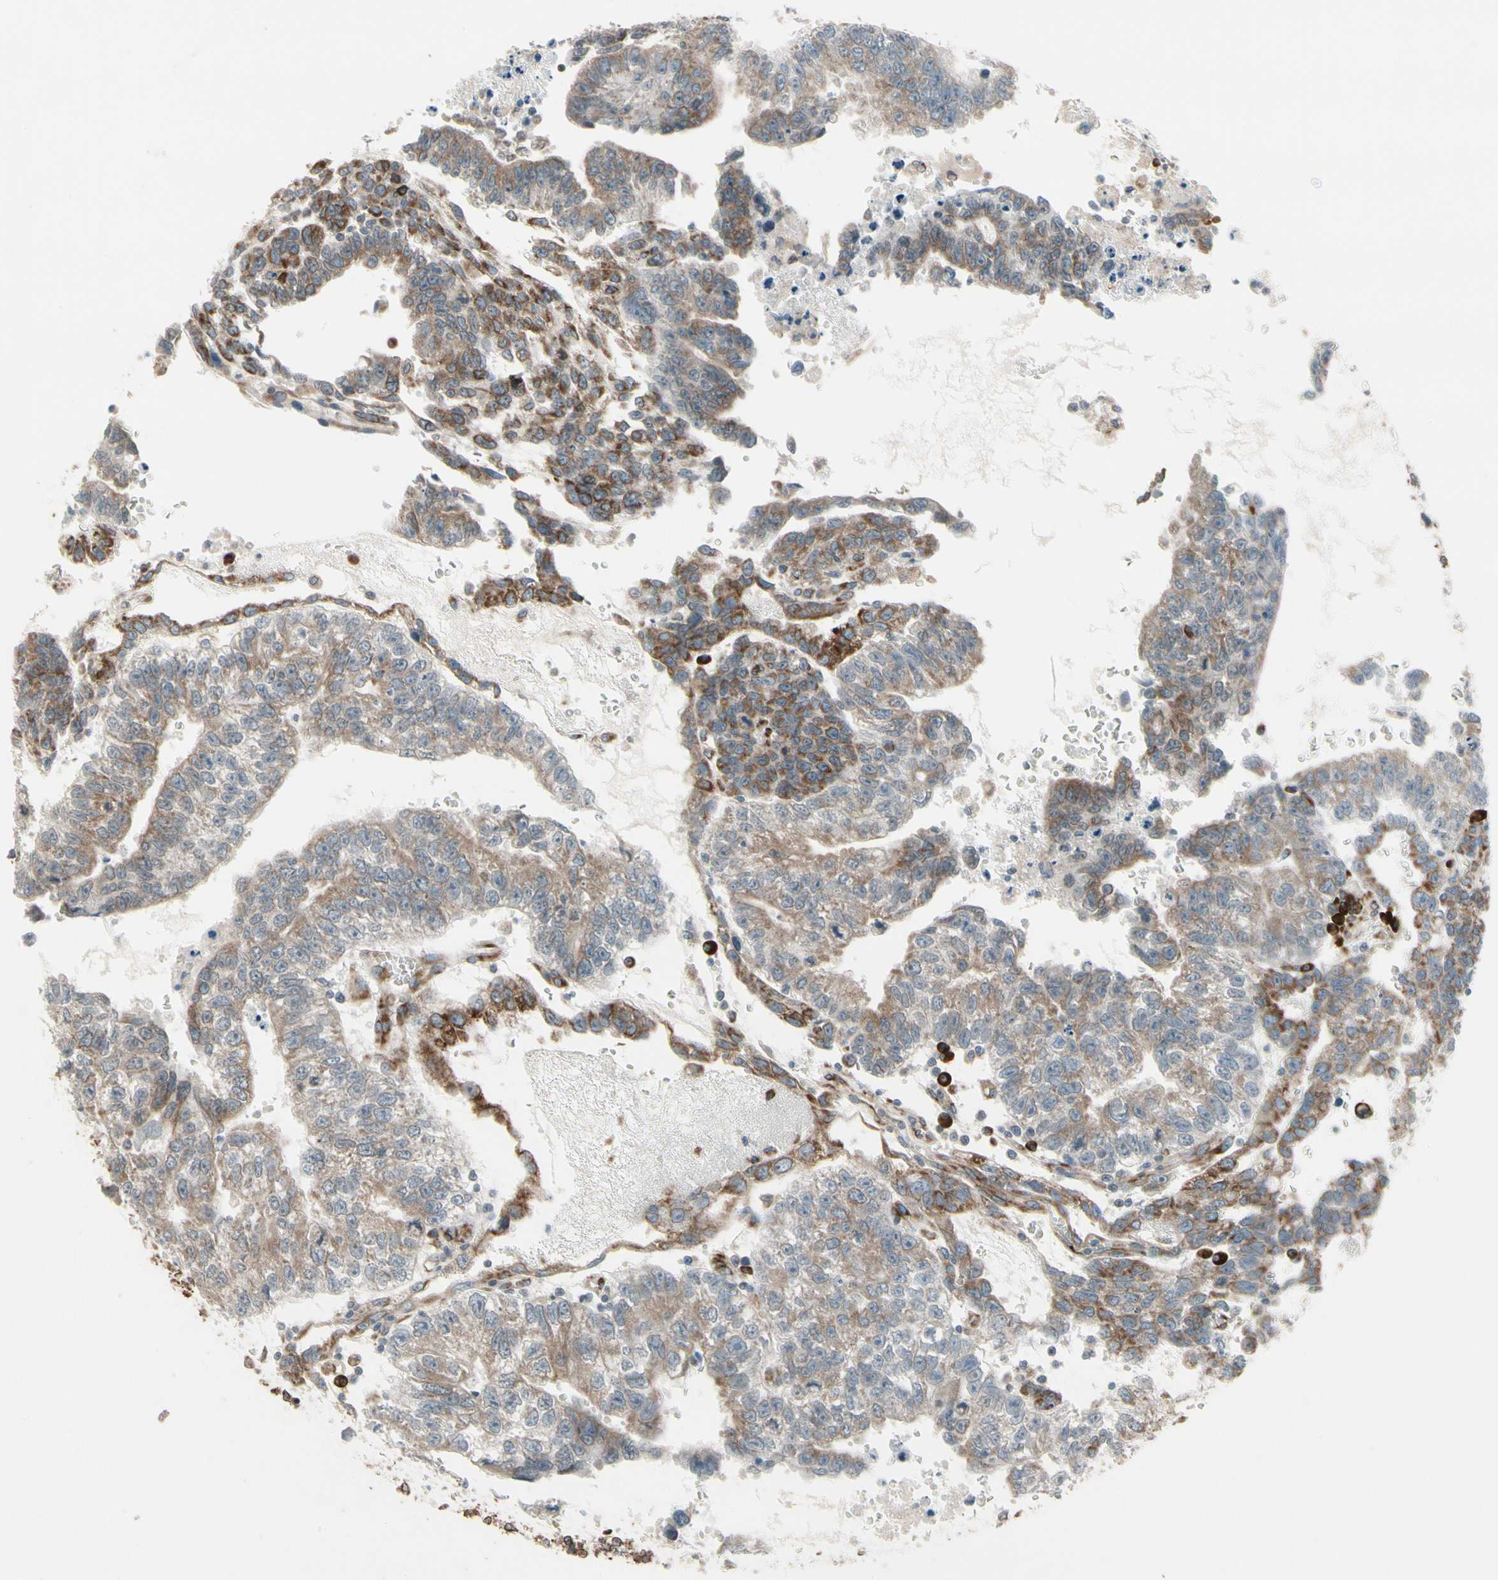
{"staining": {"intensity": "moderate", "quantity": ">75%", "location": "cytoplasmic/membranous"}, "tissue": "testis cancer", "cell_type": "Tumor cells", "image_type": "cancer", "snomed": [{"axis": "morphology", "description": "Seminoma, NOS"}, {"axis": "morphology", "description": "Carcinoma, Embryonal, NOS"}, {"axis": "topography", "description": "Testis"}], "caption": "A high-resolution micrograph shows immunohistochemistry (IHC) staining of testis cancer (embryonal carcinoma), which exhibits moderate cytoplasmic/membranous expression in approximately >75% of tumor cells.", "gene": "FNDC3A", "patient": {"sex": "male", "age": 52}}